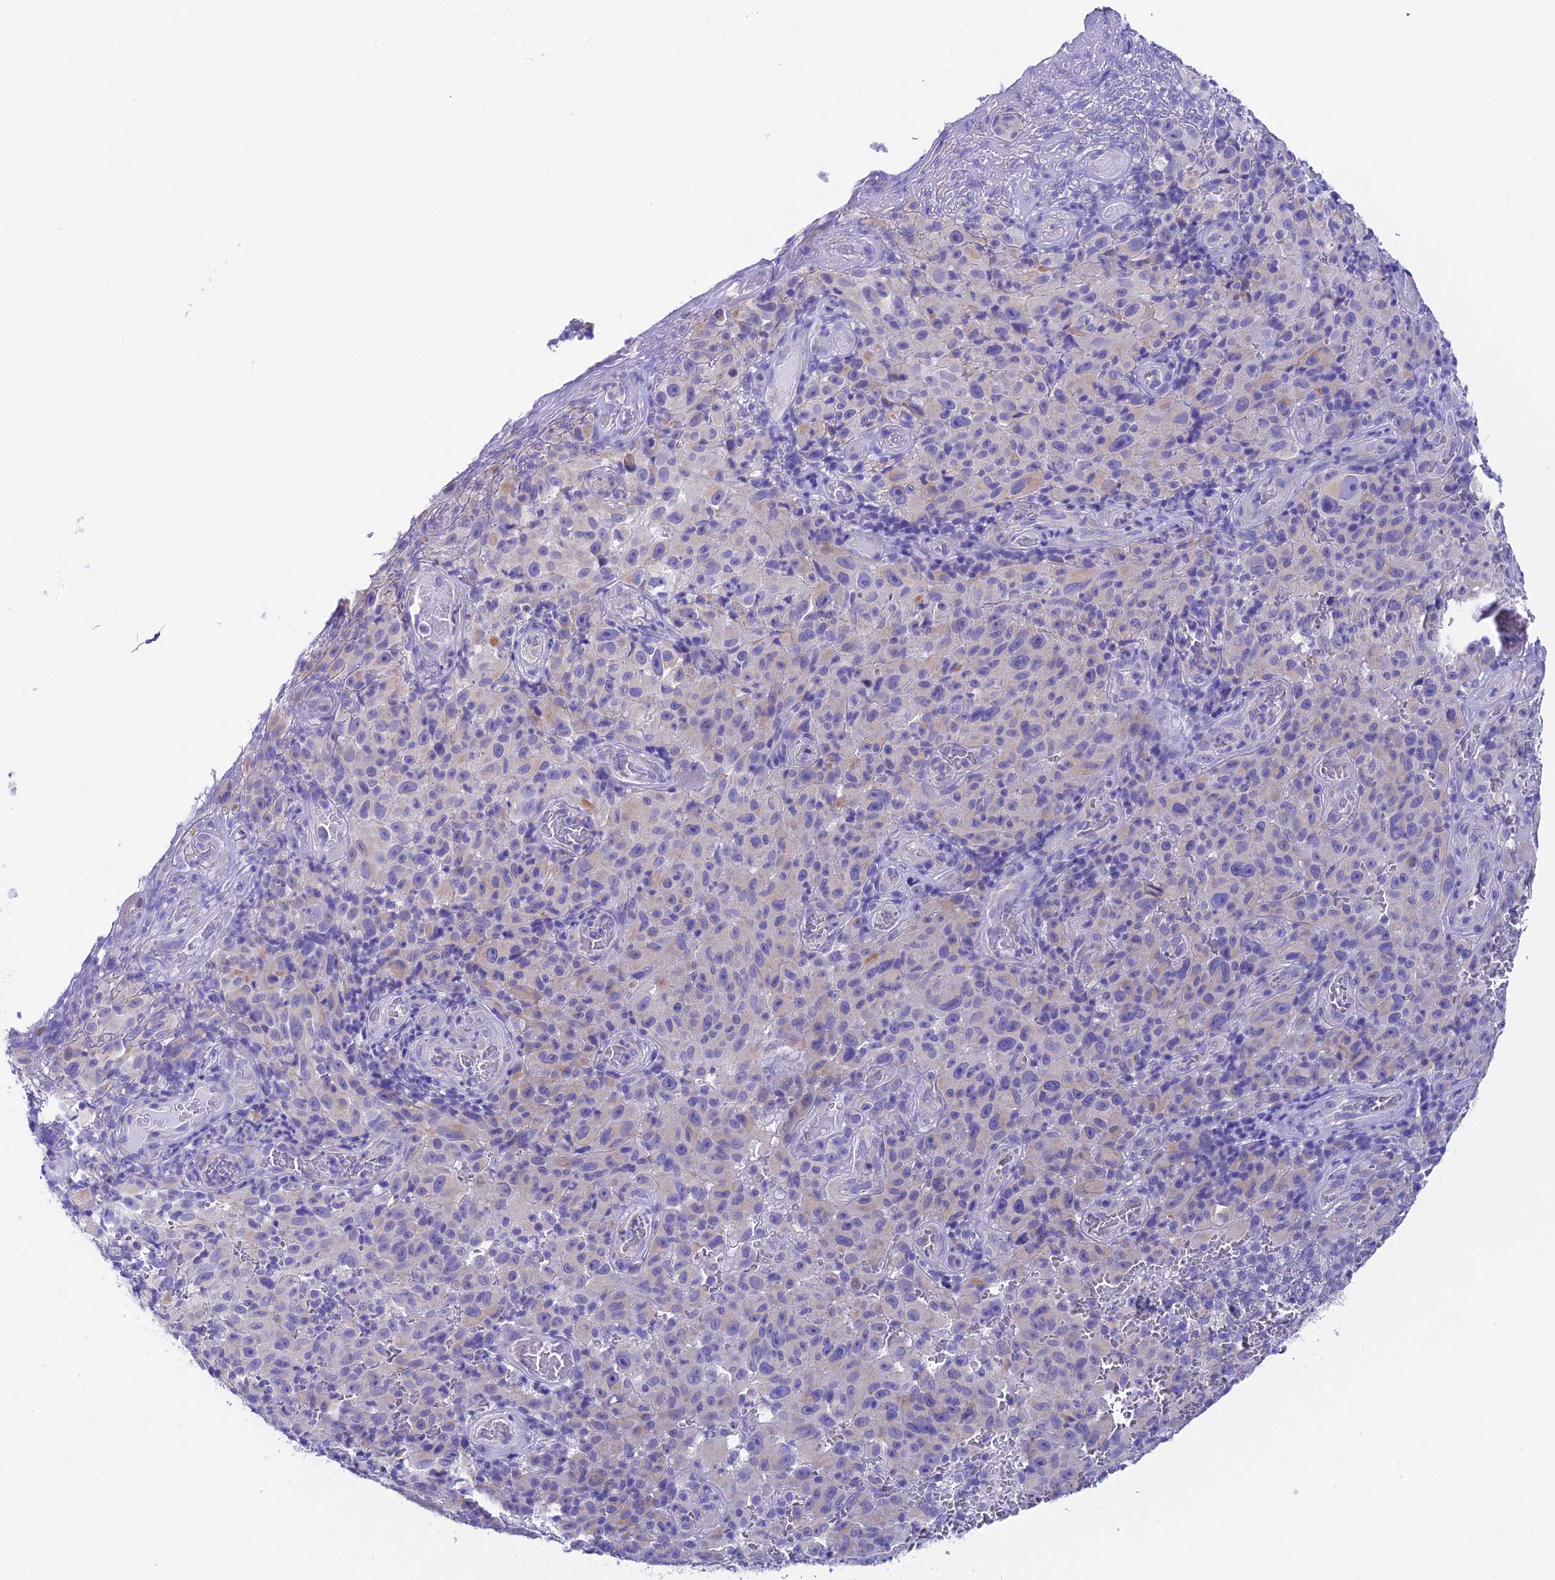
{"staining": {"intensity": "negative", "quantity": "none", "location": "none"}, "tissue": "melanoma", "cell_type": "Tumor cells", "image_type": "cancer", "snomed": [{"axis": "morphology", "description": "Malignant melanoma, NOS"}, {"axis": "topography", "description": "Skin"}], "caption": "This is a histopathology image of immunohistochemistry staining of malignant melanoma, which shows no expression in tumor cells.", "gene": "QRFP", "patient": {"sex": "female", "age": 82}}